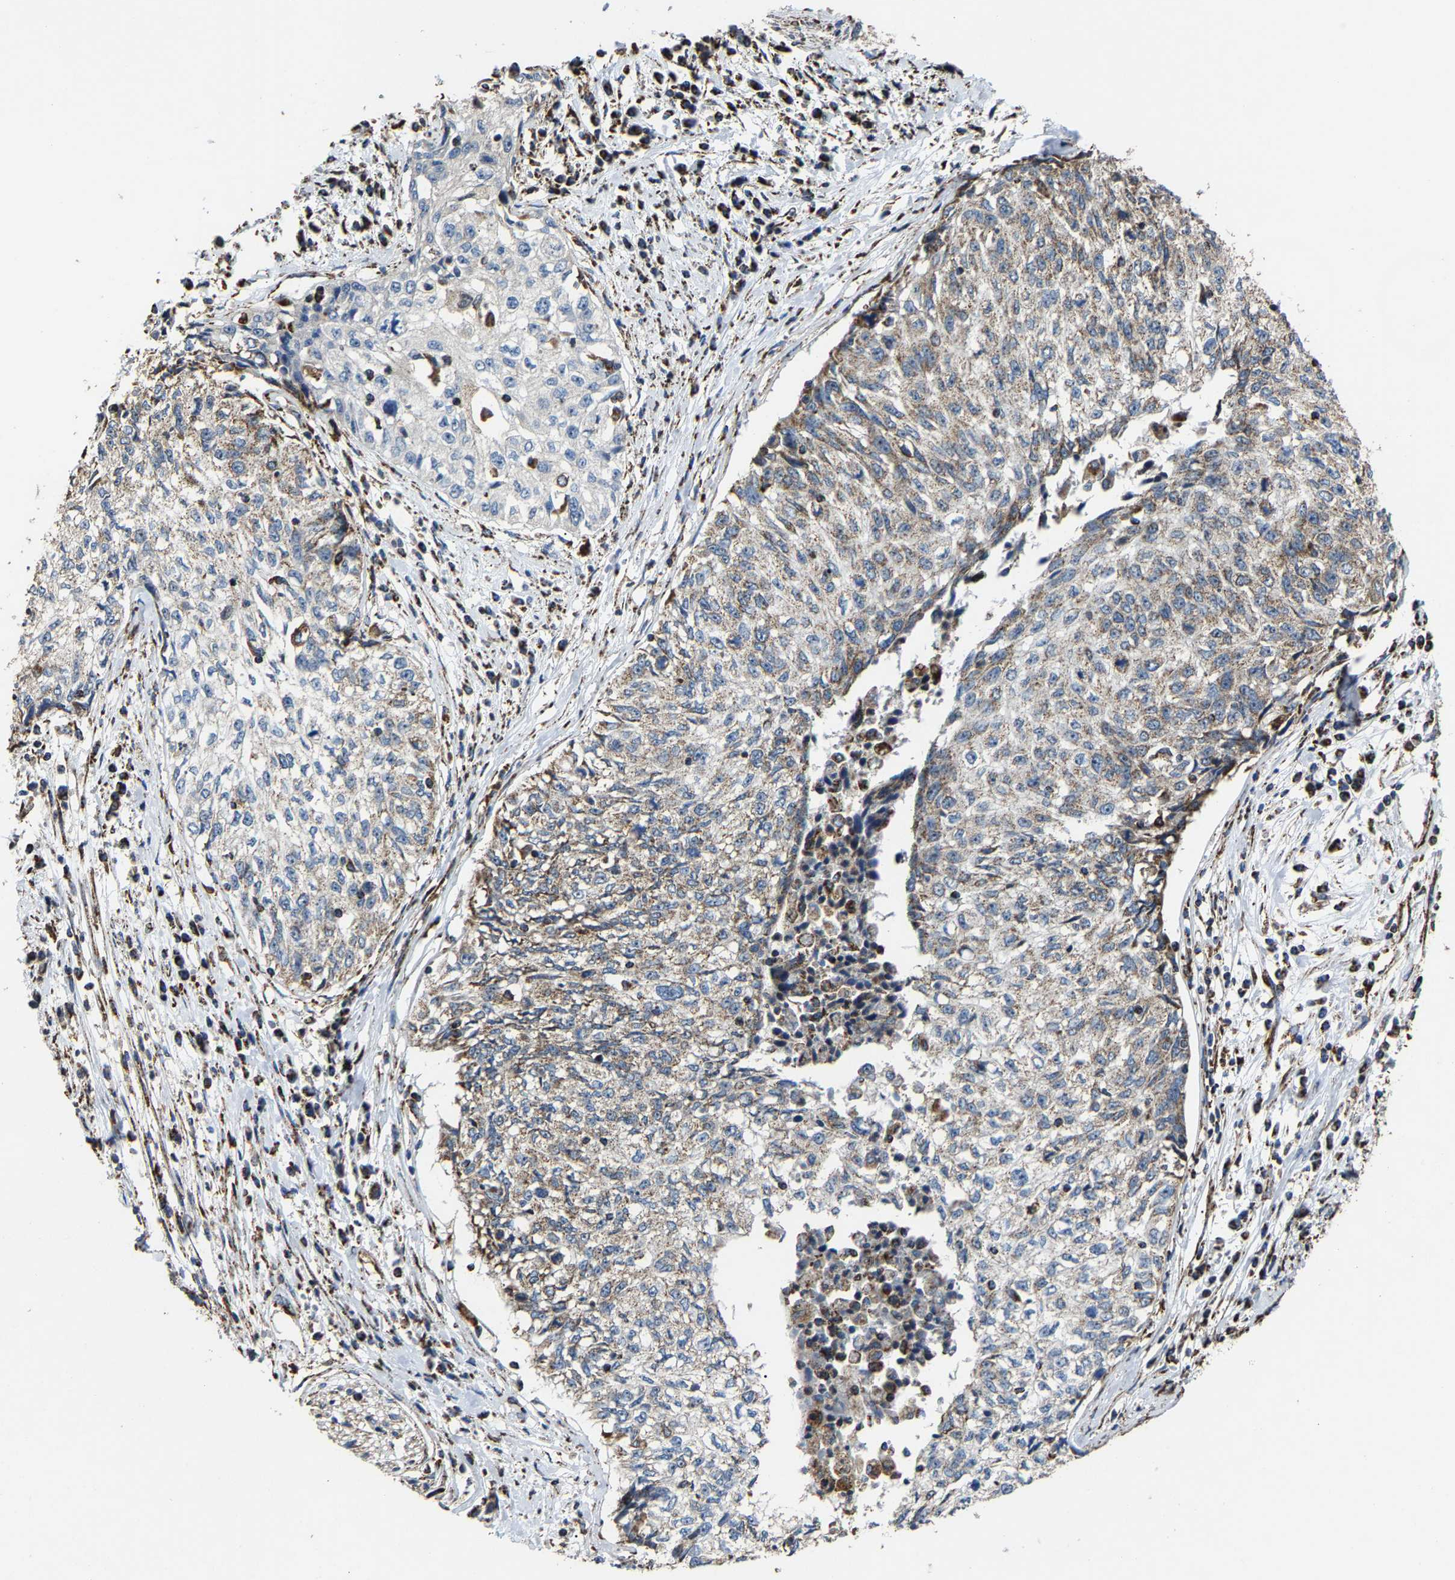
{"staining": {"intensity": "weak", "quantity": ">75%", "location": "cytoplasmic/membranous"}, "tissue": "cervical cancer", "cell_type": "Tumor cells", "image_type": "cancer", "snomed": [{"axis": "morphology", "description": "Squamous cell carcinoma, NOS"}, {"axis": "topography", "description": "Cervix"}], "caption": "Cervical squamous cell carcinoma stained for a protein (brown) exhibits weak cytoplasmic/membranous positive staining in approximately >75% of tumor cells.", "gene": "NDUFV3", "patient": {"sex": "female", "age": 57}}